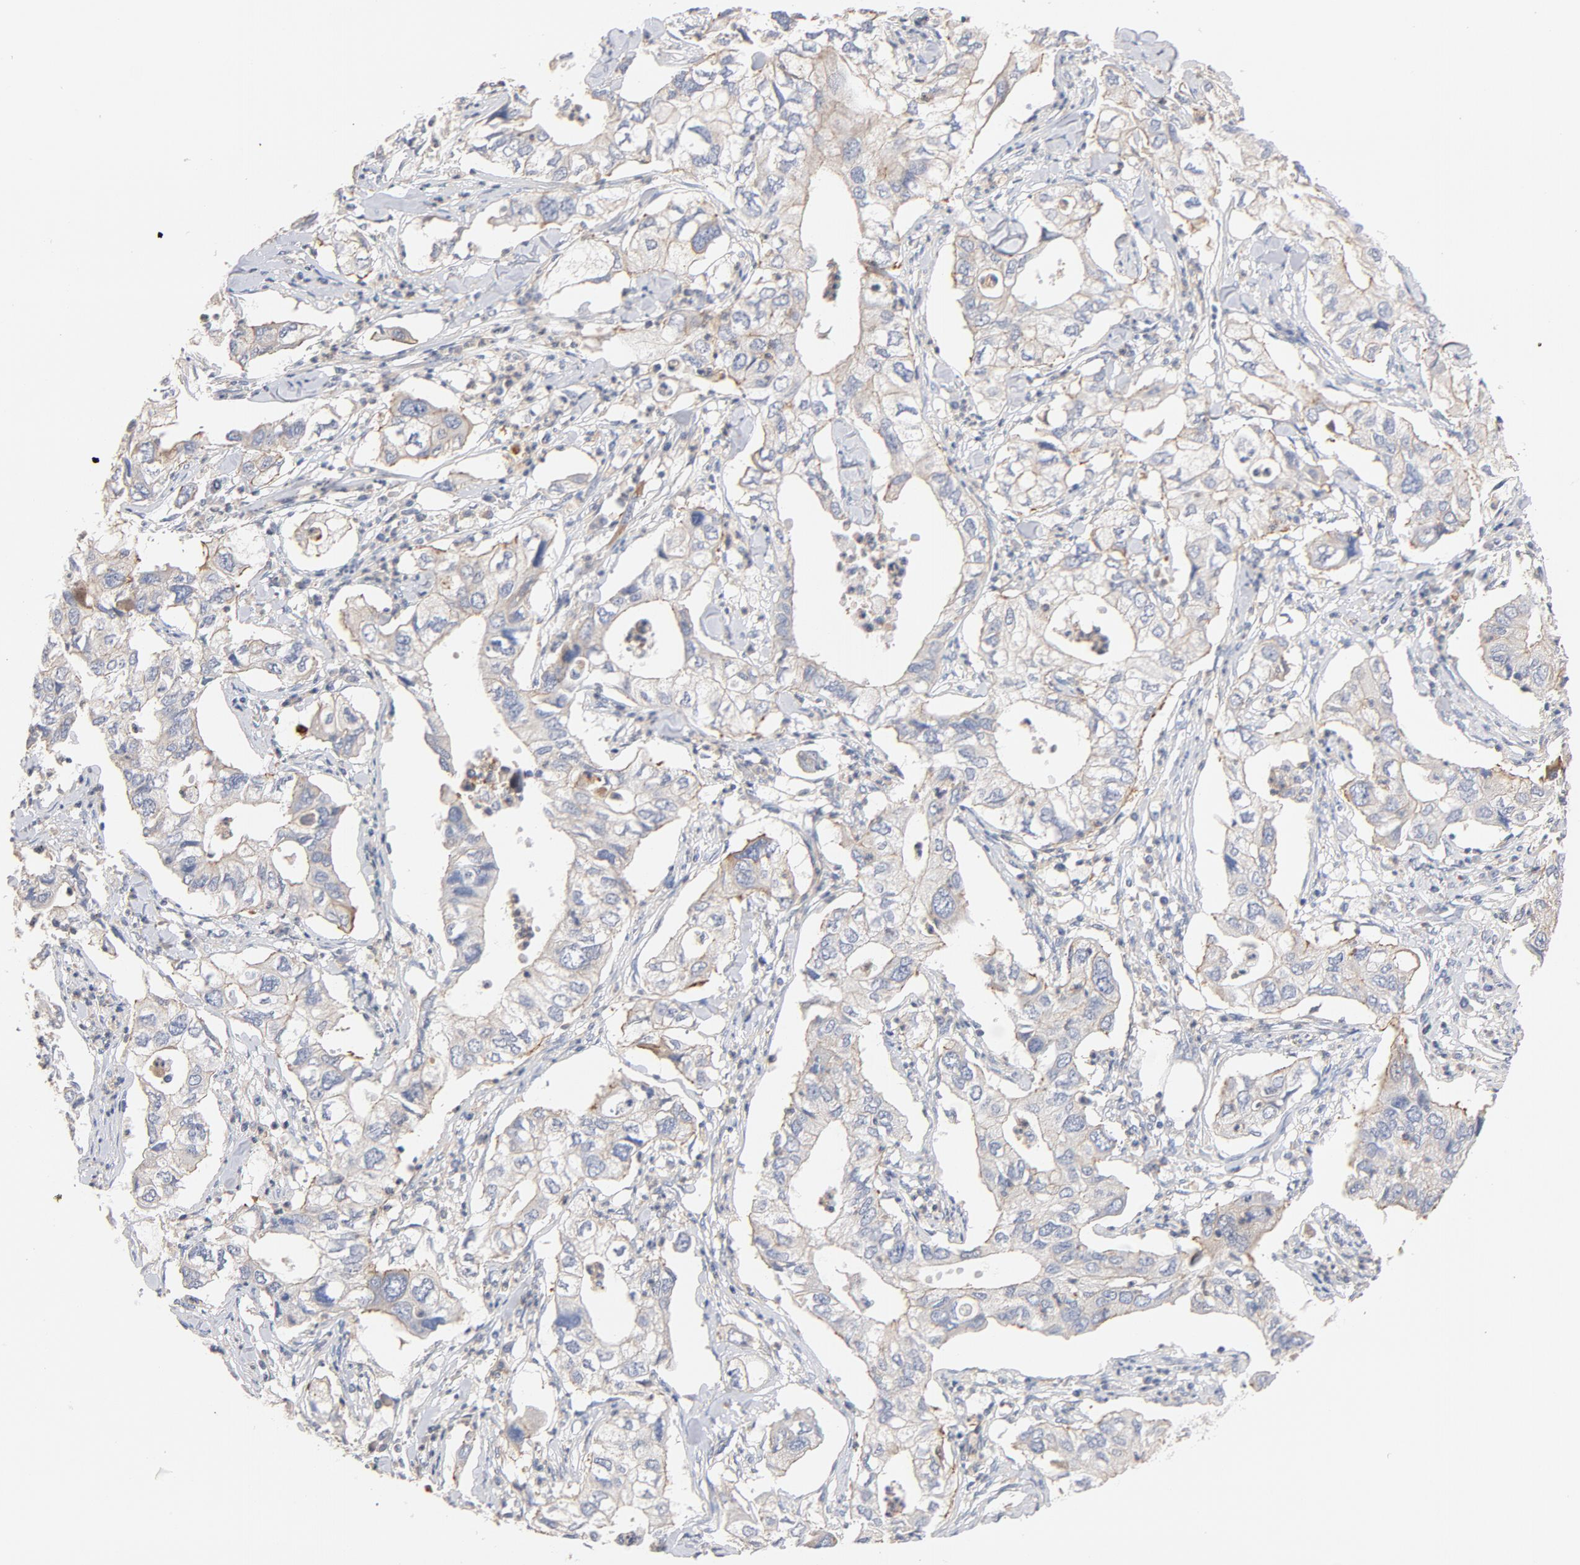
{"staining": {"intensity": "moderate", "quantity": ">75%", "location": "cytoplasmic/membranous"}, "tissue": "lung cancer", "cell_type": "Tumor cells", "image_type": "cancer", "snomed": [{"axis": "morphology", "description": "Adenocarcinoma, NOS"}, {"axis": "topography", "description": "Lung"}], "caption": "A photomicrograph of adenocarcinoma (lung) stained for a protein demonstrates moderate cytoplasmic/membranous brown staining in tumor cells.", "gene": "STRN3", "patient": {"sex": "male", "age": 48}}